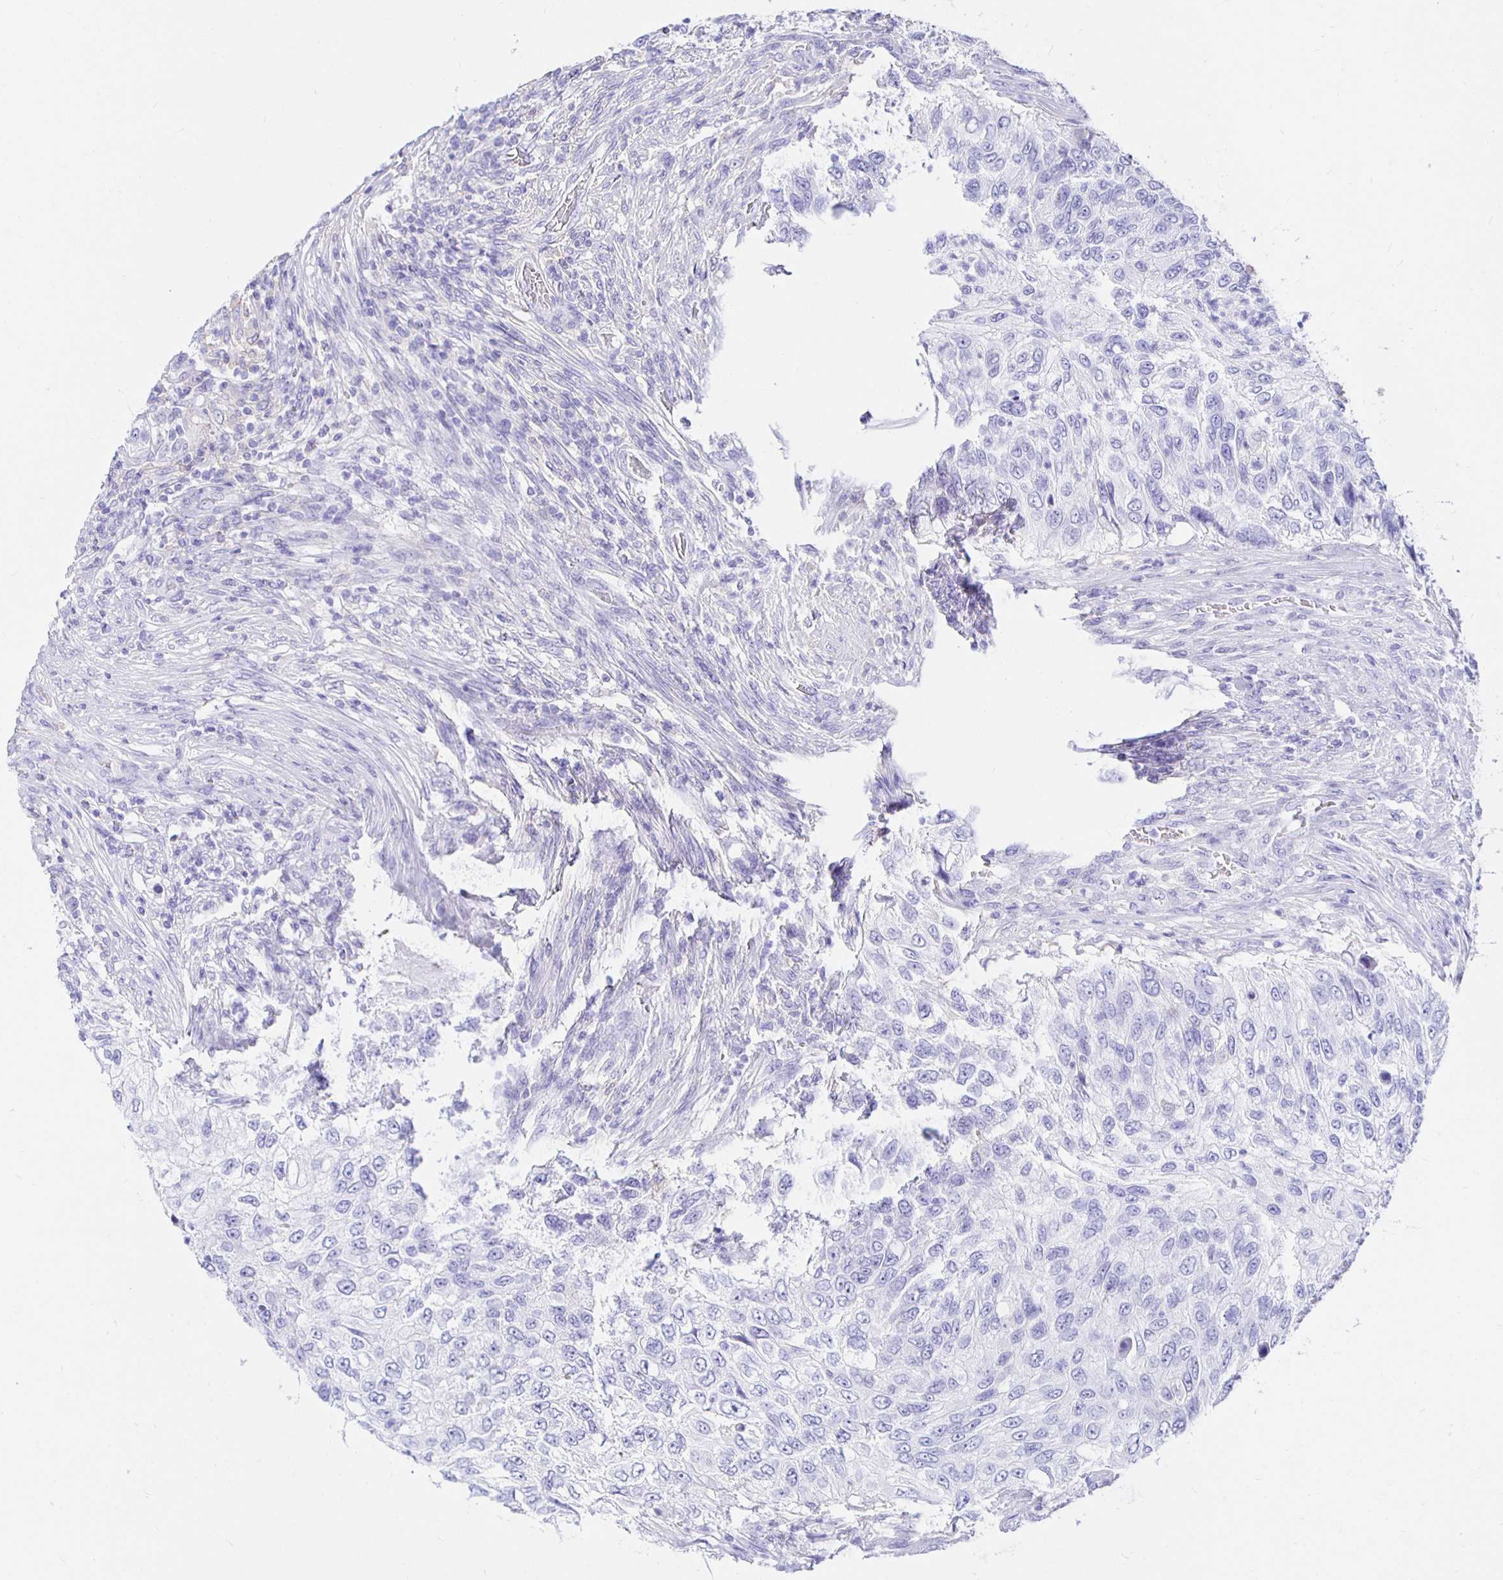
{"staining": {"intensity": "negative", "quantity": "none", "location": "none"}, "tissue": "urothelial cancer", "cell_type": "Tumor cells", "image_type": "cancer", "snomed": [{"axis": "morphology", "description": "Urothelial carcinoma, High grade"}, {"axis": "topography", "description": "Urinary bladder"}], "caption": "Immunohistochemical staining of human high-grade urothelial carcinoma displays no significant expression in tumor cells. Brightfield microscopy of immunohistochemistry stained with DAB (brown) and hematoxylin (blue), captured at high magnification.", "gene": "UMOD", "patient": {"sex": "female", "age": 60}}